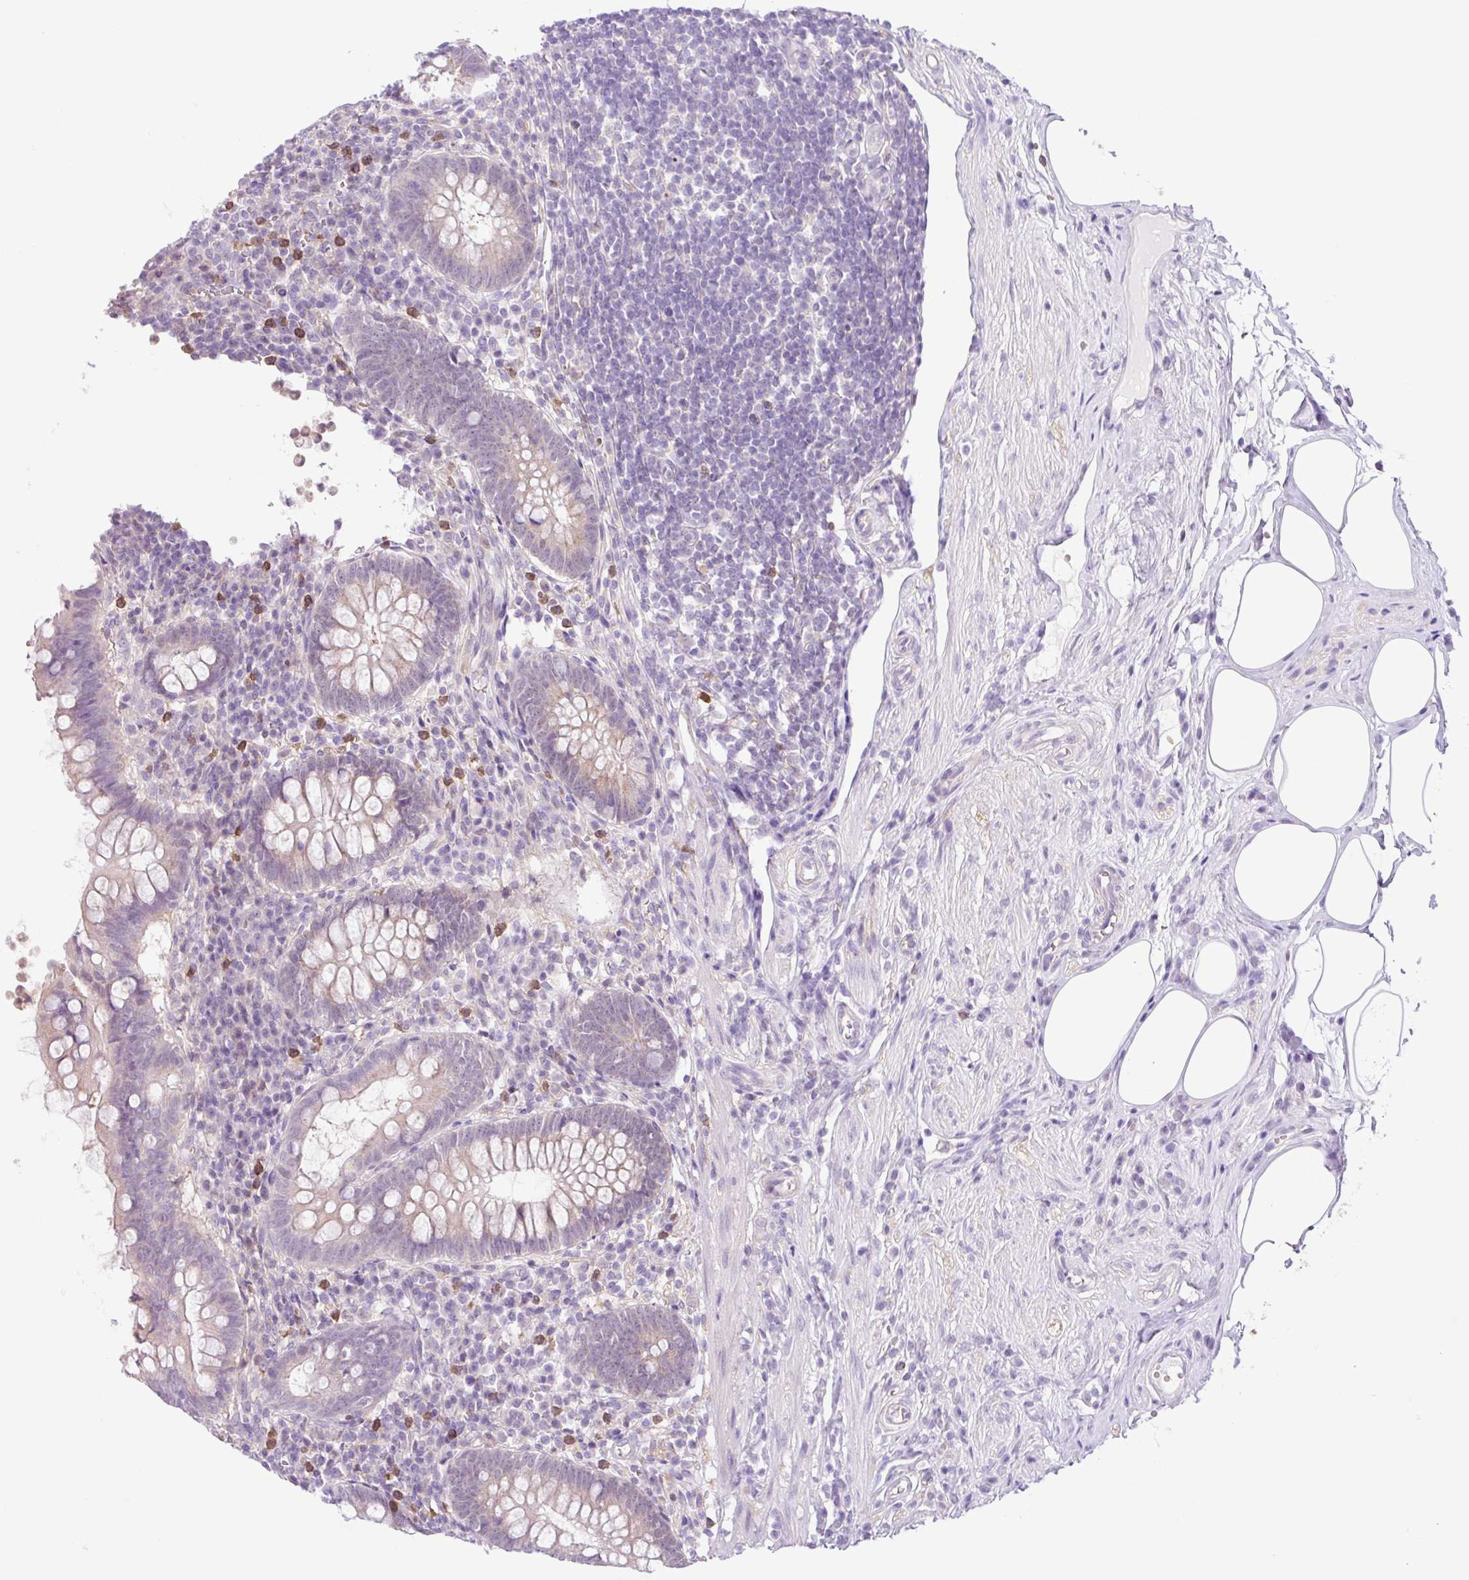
{"staining": {"intensity": "moderate", "quantity": "25%-75%", "location": "cytoplasmic/membranous"}, "tissue": "appendix", "cell_type": "Glandular cells", "image_type": "normal", "snomed": [{"axis": "morphology", "description": "Normal tissue, NOS"}, {"axis": "topography", "description": "Appendix"}], "caption": "This image reveals IHC staining of normal human appendix, with medium moderate cytoplasmic/membranous positivity in approximately 25%-75% of glandular cells.", "gene": "TONSL", "patient": {"sex": "female", "age": 56}}